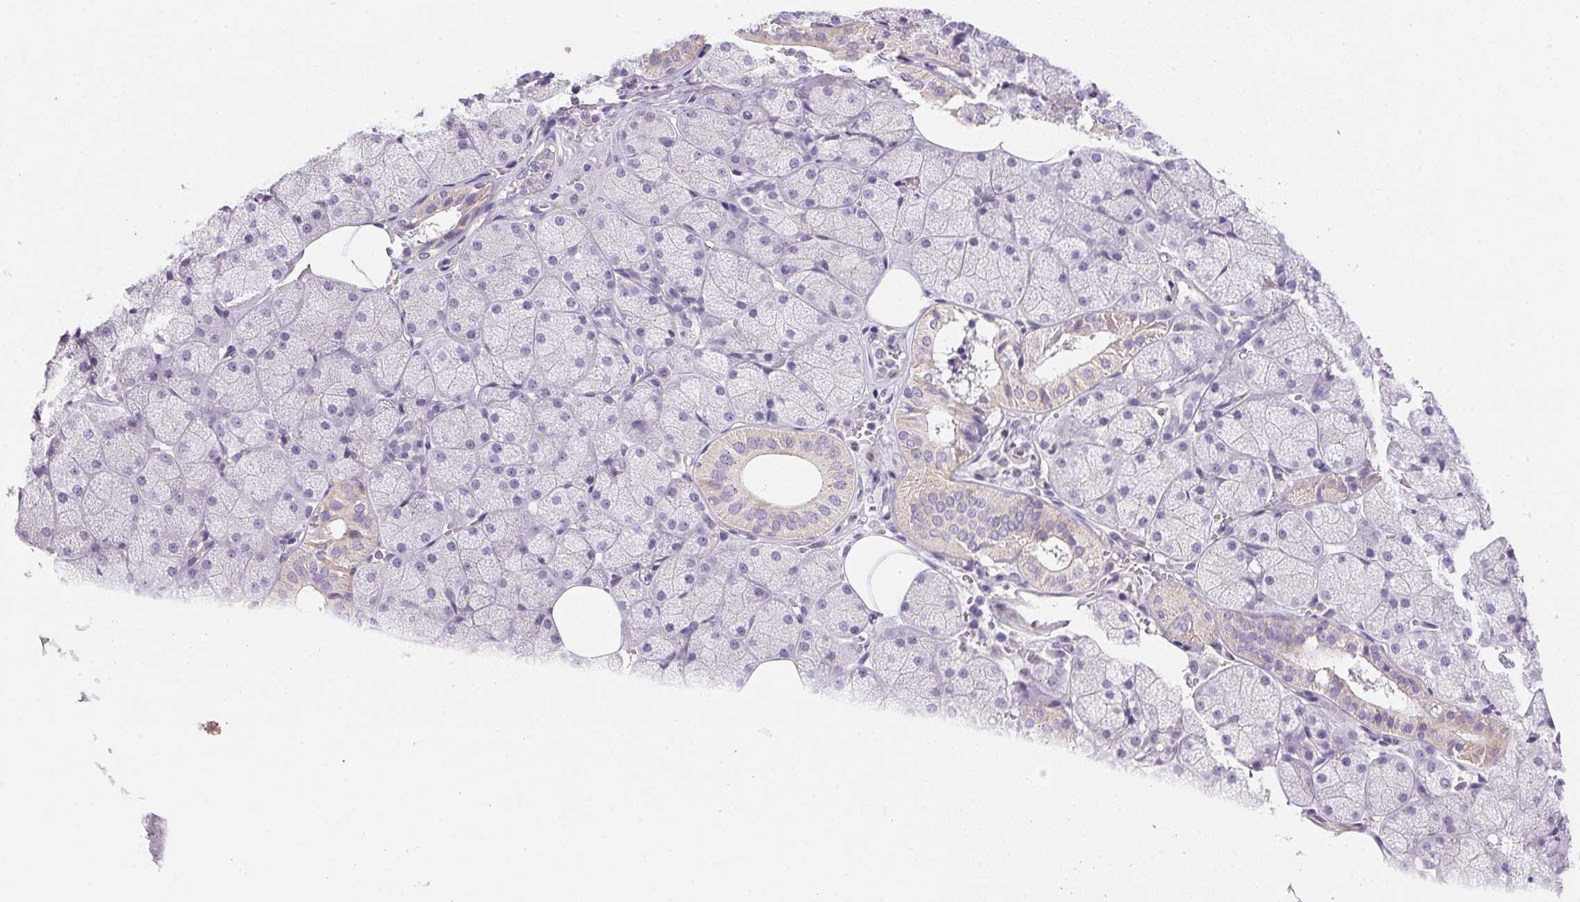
{"staining": {"intensity": "negative", "quantity": "none", "location": "none"}, "tissue": "salivary gland", "cell_type": "Glandular cells", "image_type": "normal", "snomed": [{"axis": "morphology", "description": "Normal tissue, NOS"}, {"axis": "topography", "description": "Salivary gland"}, {"axis": "topography", "description": "Peripheral nerve tissue"}], "caption": "A photomicrograph of salivary gland stained for a protein exhibits no brown staining in glandular cells. (DAB IHC with hematoxylin counter stain).", "gene": "SMTN", "patient": {"sex": "male", "age": 38}}